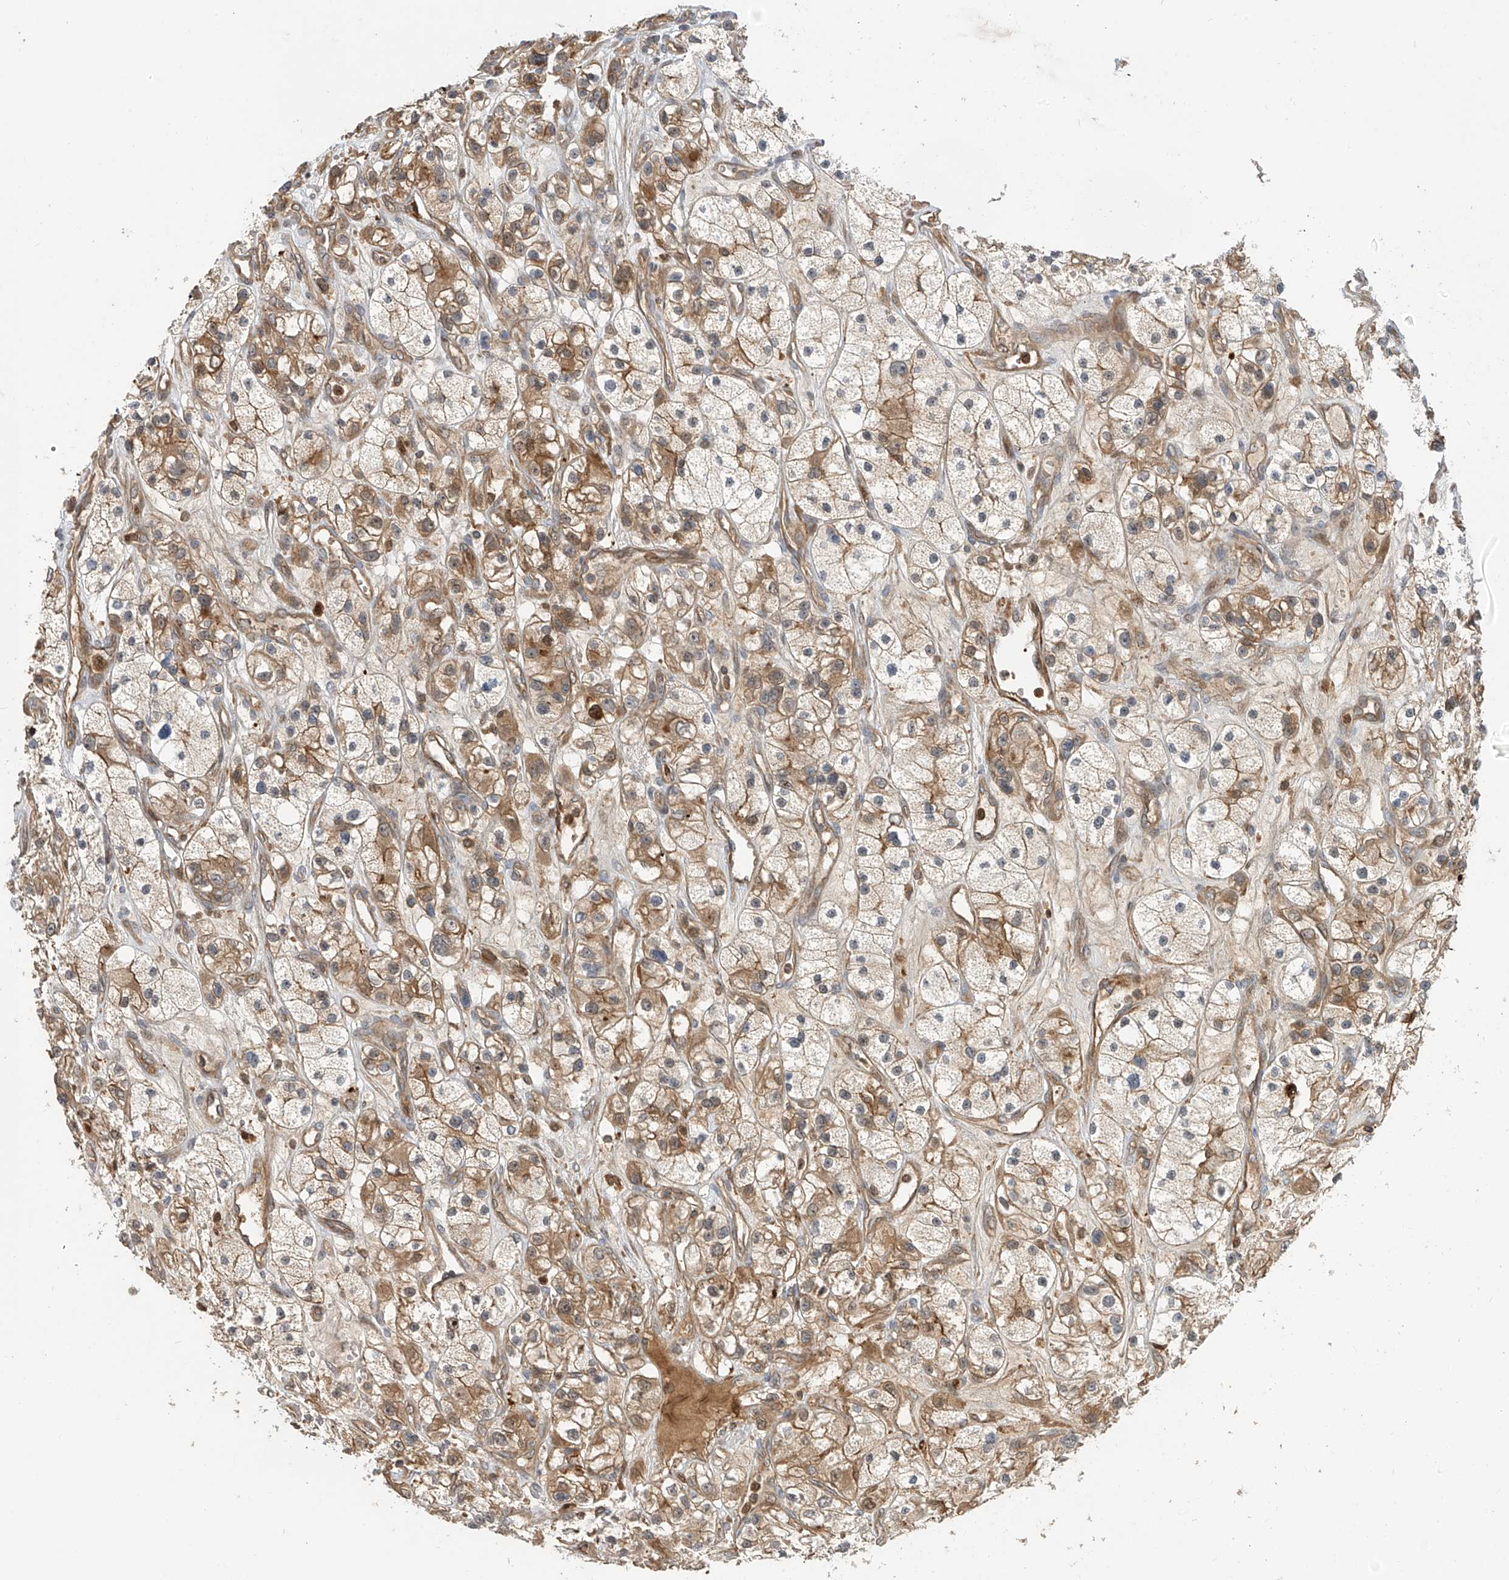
{"staining": {"intensity": "moderate", "quantity": ">75%", "location": "cytoplasmic/membranous"}, "tissue": "renal cancer", "cell_type": "Tumor cells", "image_type": "cancer", "snomed": [{"axis": "morphology", "description": "Adenocarcinoma, NOS"}, {"axis": "topography", "description": "Kidney"}], "caption": "Immunohistochemistry (IHC) of human renal adenocarcinoma exhibits medium levels of moderate cytoplasmic/membranous expression in about >75% of tumor cells. The staining was performed using DAB, with brown indicating positive protein expression. Nuclei are stained blue with hematoxylin.", "gene": "ATAD2B", "patient": {"sex": "female", "age": 57}}